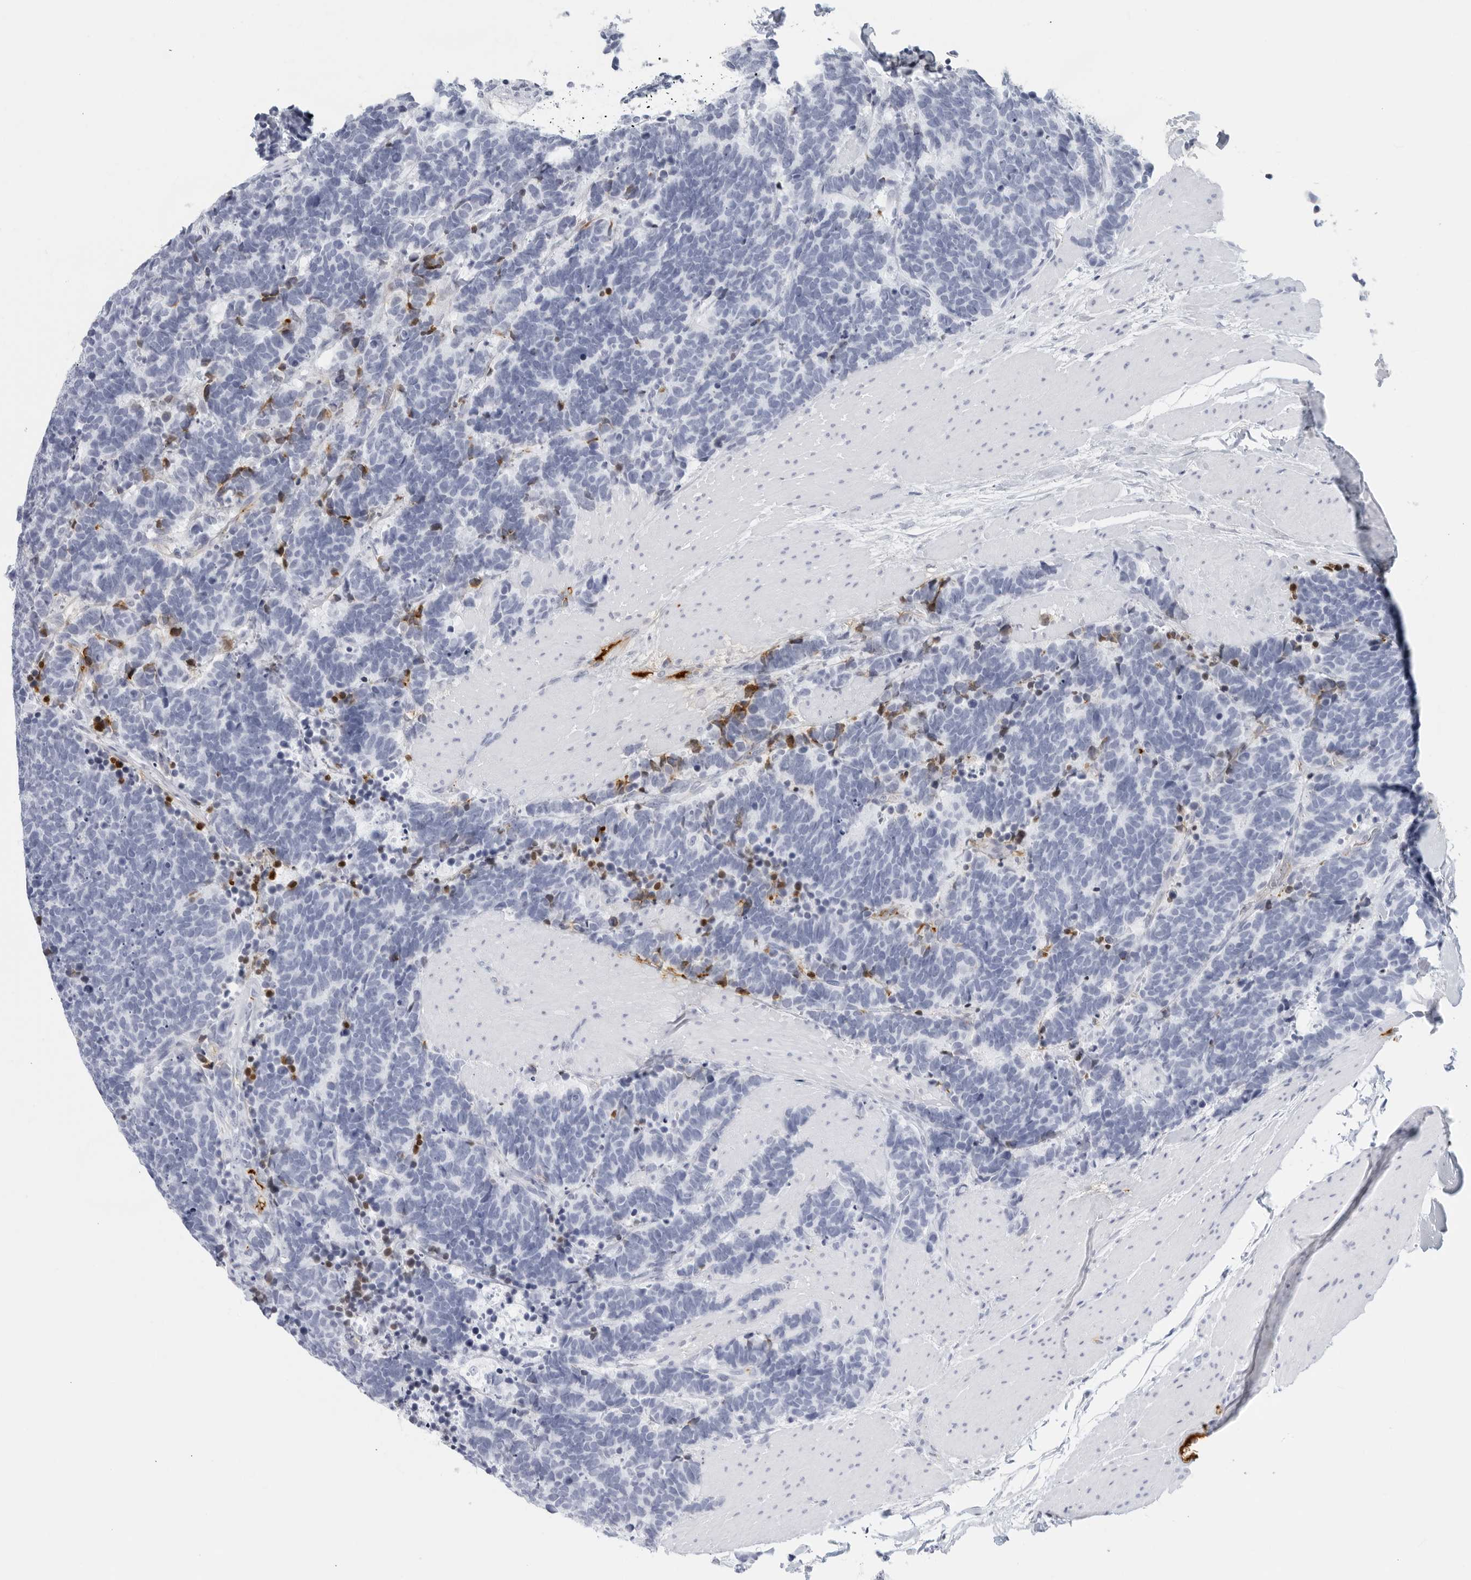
{"staining": {"intensity": "negative", "quantity": "none", "location": "none"}, "tissue": "carcinoid", "cell_type": "Tumor cells", "image_type": "cancer", "snomed": [{"axis": "morphology", "description": "Carcinoma, NOS"}, {"axis": "morphology", "description": "Carcinoid, malignant, NOS"}, {"axis": "topography", "description": "Urinary bladder"}], "caption": "IHC of carcinoma displays no expression in tumor cells.", "gene": "FGG", "patient": {"sex": "male", "age": 57}}